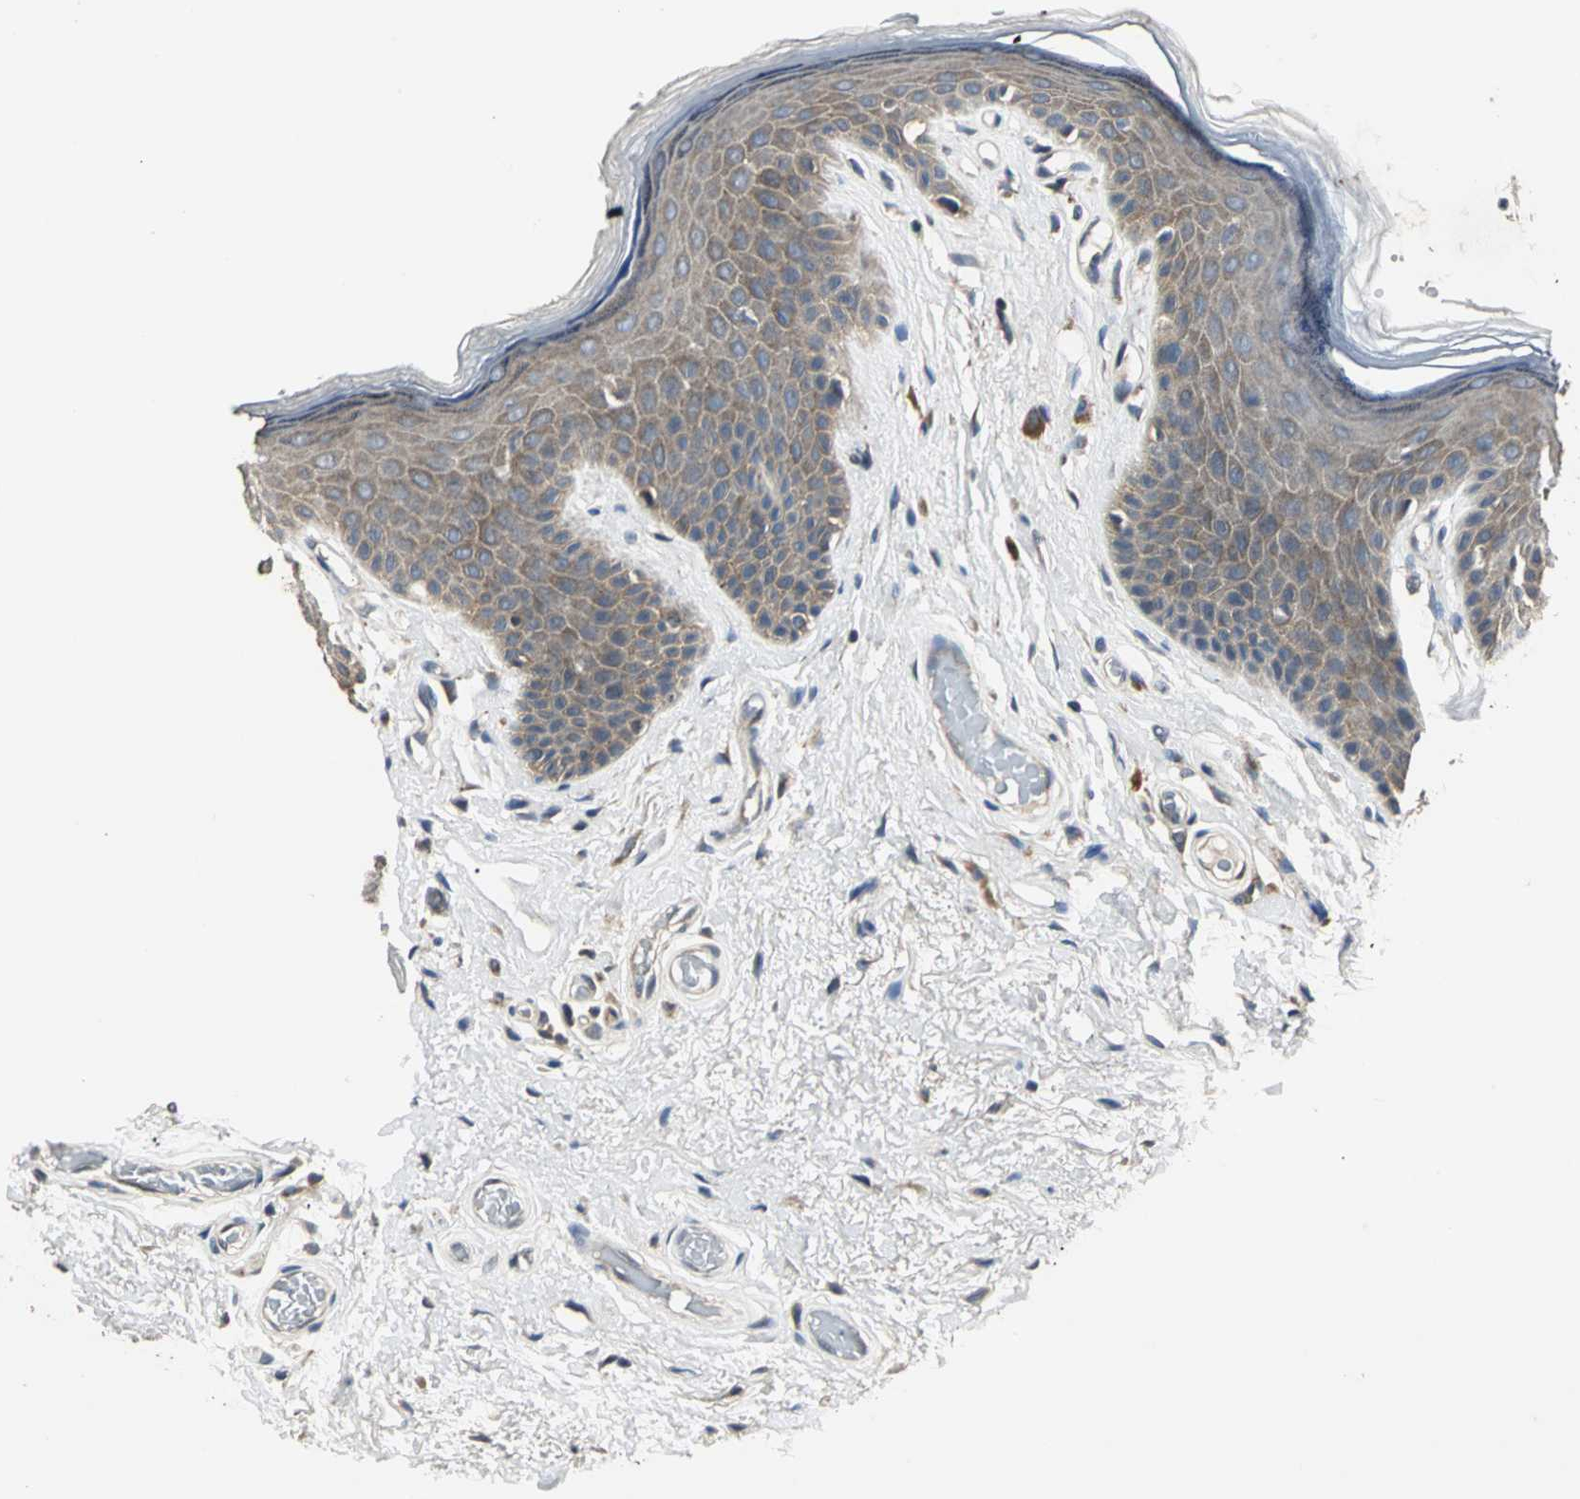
{"staining": {"intensity": "moderate", "quantity": ">75%", "location": "cytoplasmic/membranous"}, "tissue": "skin", "cell_type": "Epidermal cells", "image_type": "normal", "snomed": [{"axis": "morphology", "description": "Normal tissue, NOS"}, {"axis": "topography", "description": "Anal"}], "caption": "IHC (DAB) staining of unremarkable skin displays moderate cytoplasmic/membranous protein staining in approximately >75% of epidermal cells. The protein is stained brown, and the nuclei are stained in blue (DAB IHC with brightfield microscopy, high magnification).", "gene": "IRF3", "patient": {"sex": "male", "age": 74}}